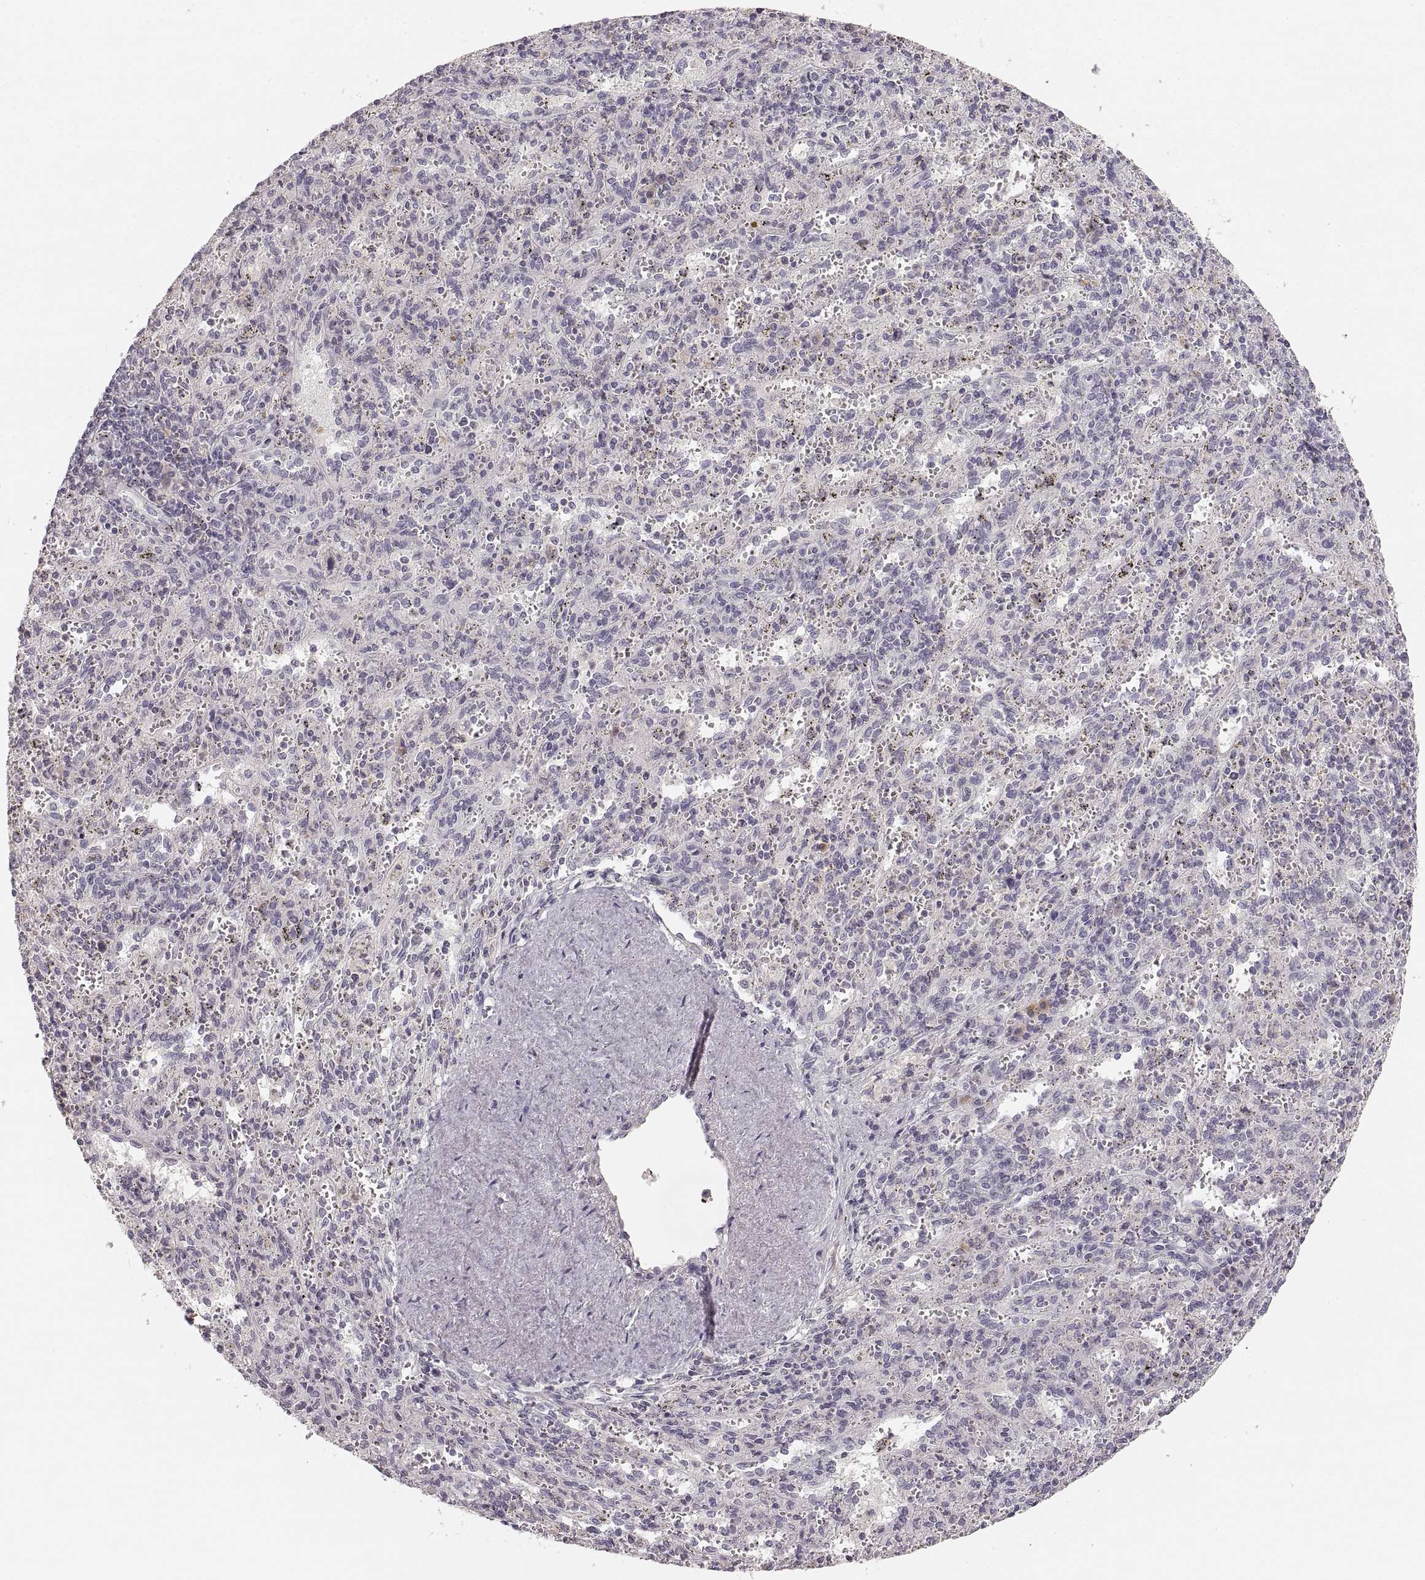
{"staining": {"intensity": "negative", "quantity": "none", "location": "none"}, "tissue": "spleen", "cell_type": "Cells in red pulp", "image_type": "normal", "snomed": [{"axis": "morphology", "description": "Normal tissue, NOS"}, {"axis": "topography", "description": "Spleen"}], "caption": "IHC image of benign human spleen stained for a protein (brown), which demonstrates no staining in cells in red pulp. (DAB immunohistochemistry, high magnification).", "gene": "RUNDC3A", "patient": {"sex": "male", "age": 57}}